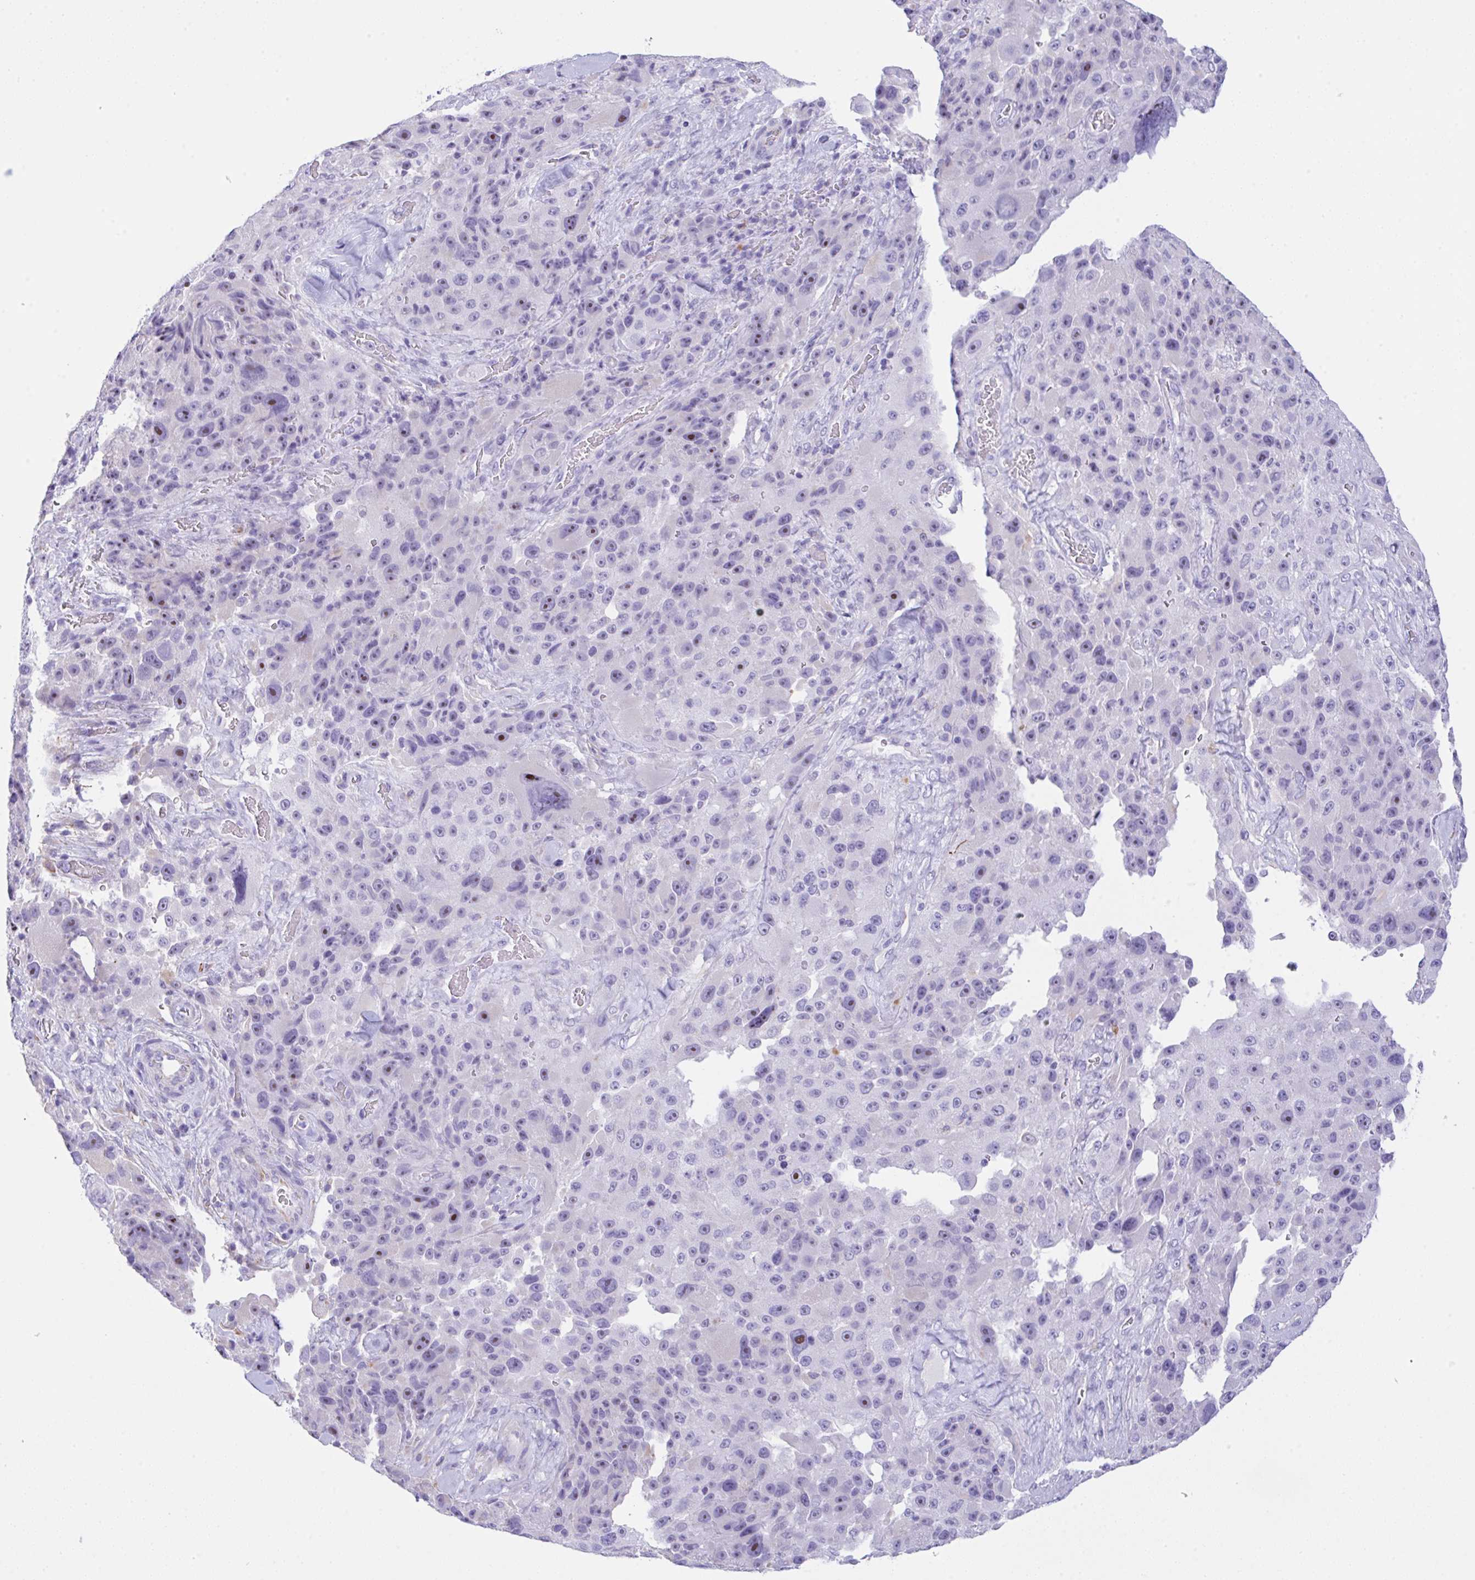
{"staining": {"intensity": "negative", "quantity": "none", "location": "none"}, "tissue": "melanoma", "cell_type": "Tumor cells", "image_type": "cancer", "snomed": [{"axis": "morphology", "description": "Malignant melanoma, Metastatic site"}, {"axis": "topography", "description": "Lymph node"}], "caption": "This is an IHC micrograph of melanoma. There is no staining in tumor cells.", "gene": "NDUFAF8", "patient": {"sex": "male", "age": 62}}